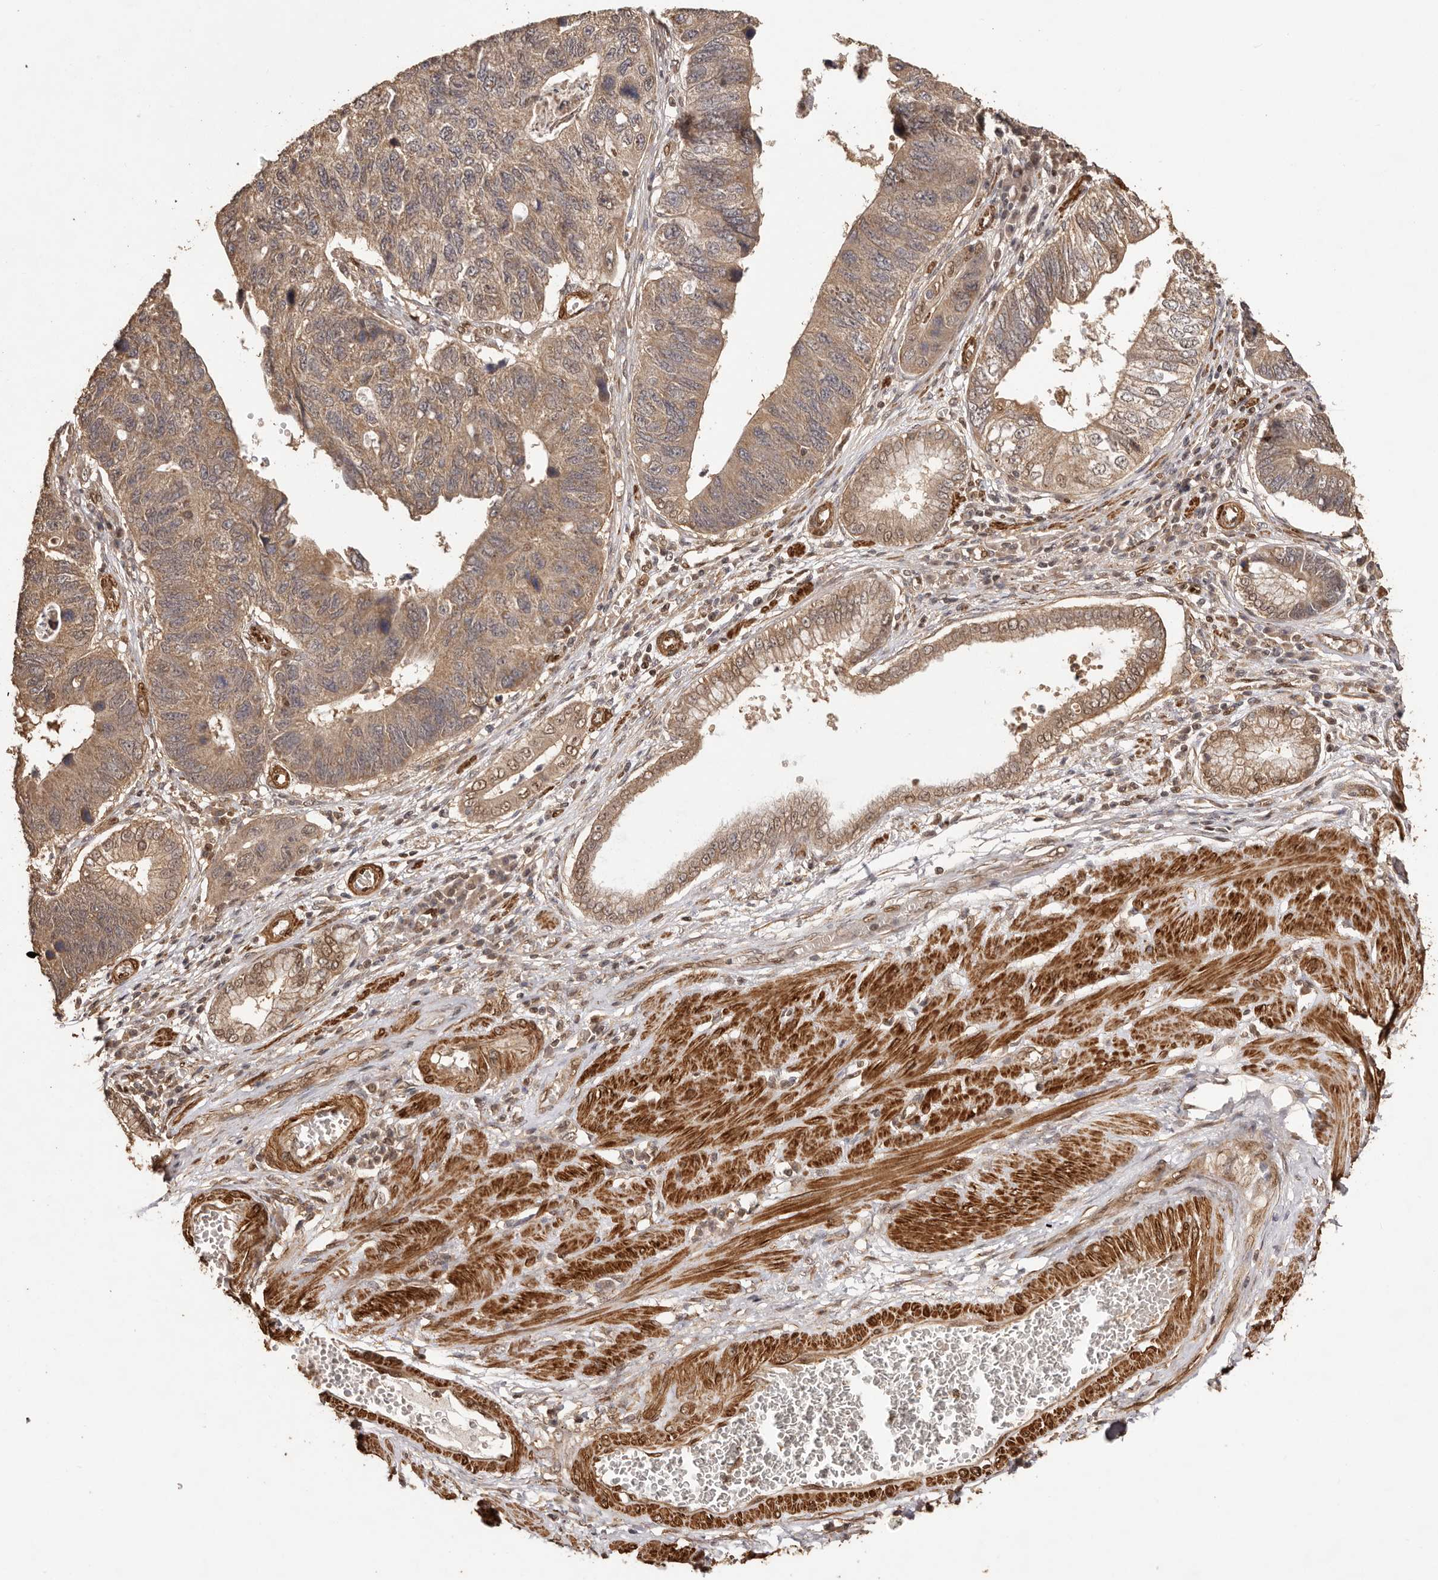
{"staining": {"intensity": "moderate", "quantity": ">75%", "location": "cytoplasmic/membranous,nuclear"}, "tissue": "stomach cancer", "cell_type": "Tumor cells", "image_type": "cancer", "snomed": [{"axis": "morphology", "description": "Adenocarcinoma, NOS"}, {"axis": "topography", "description": "Stomach"}], "caption": "Stomach cancer (adenocarcinoma) stained with DAB IHC displays medium levels of moderate cytoplasmic/membranous and nuclear expression in about >75% of tumor cells. The protein of interest is shown in brown color, while the nuclei are stained blue.", "gene": "UBR2", "patient": {"sex": "male", "age": 59}}